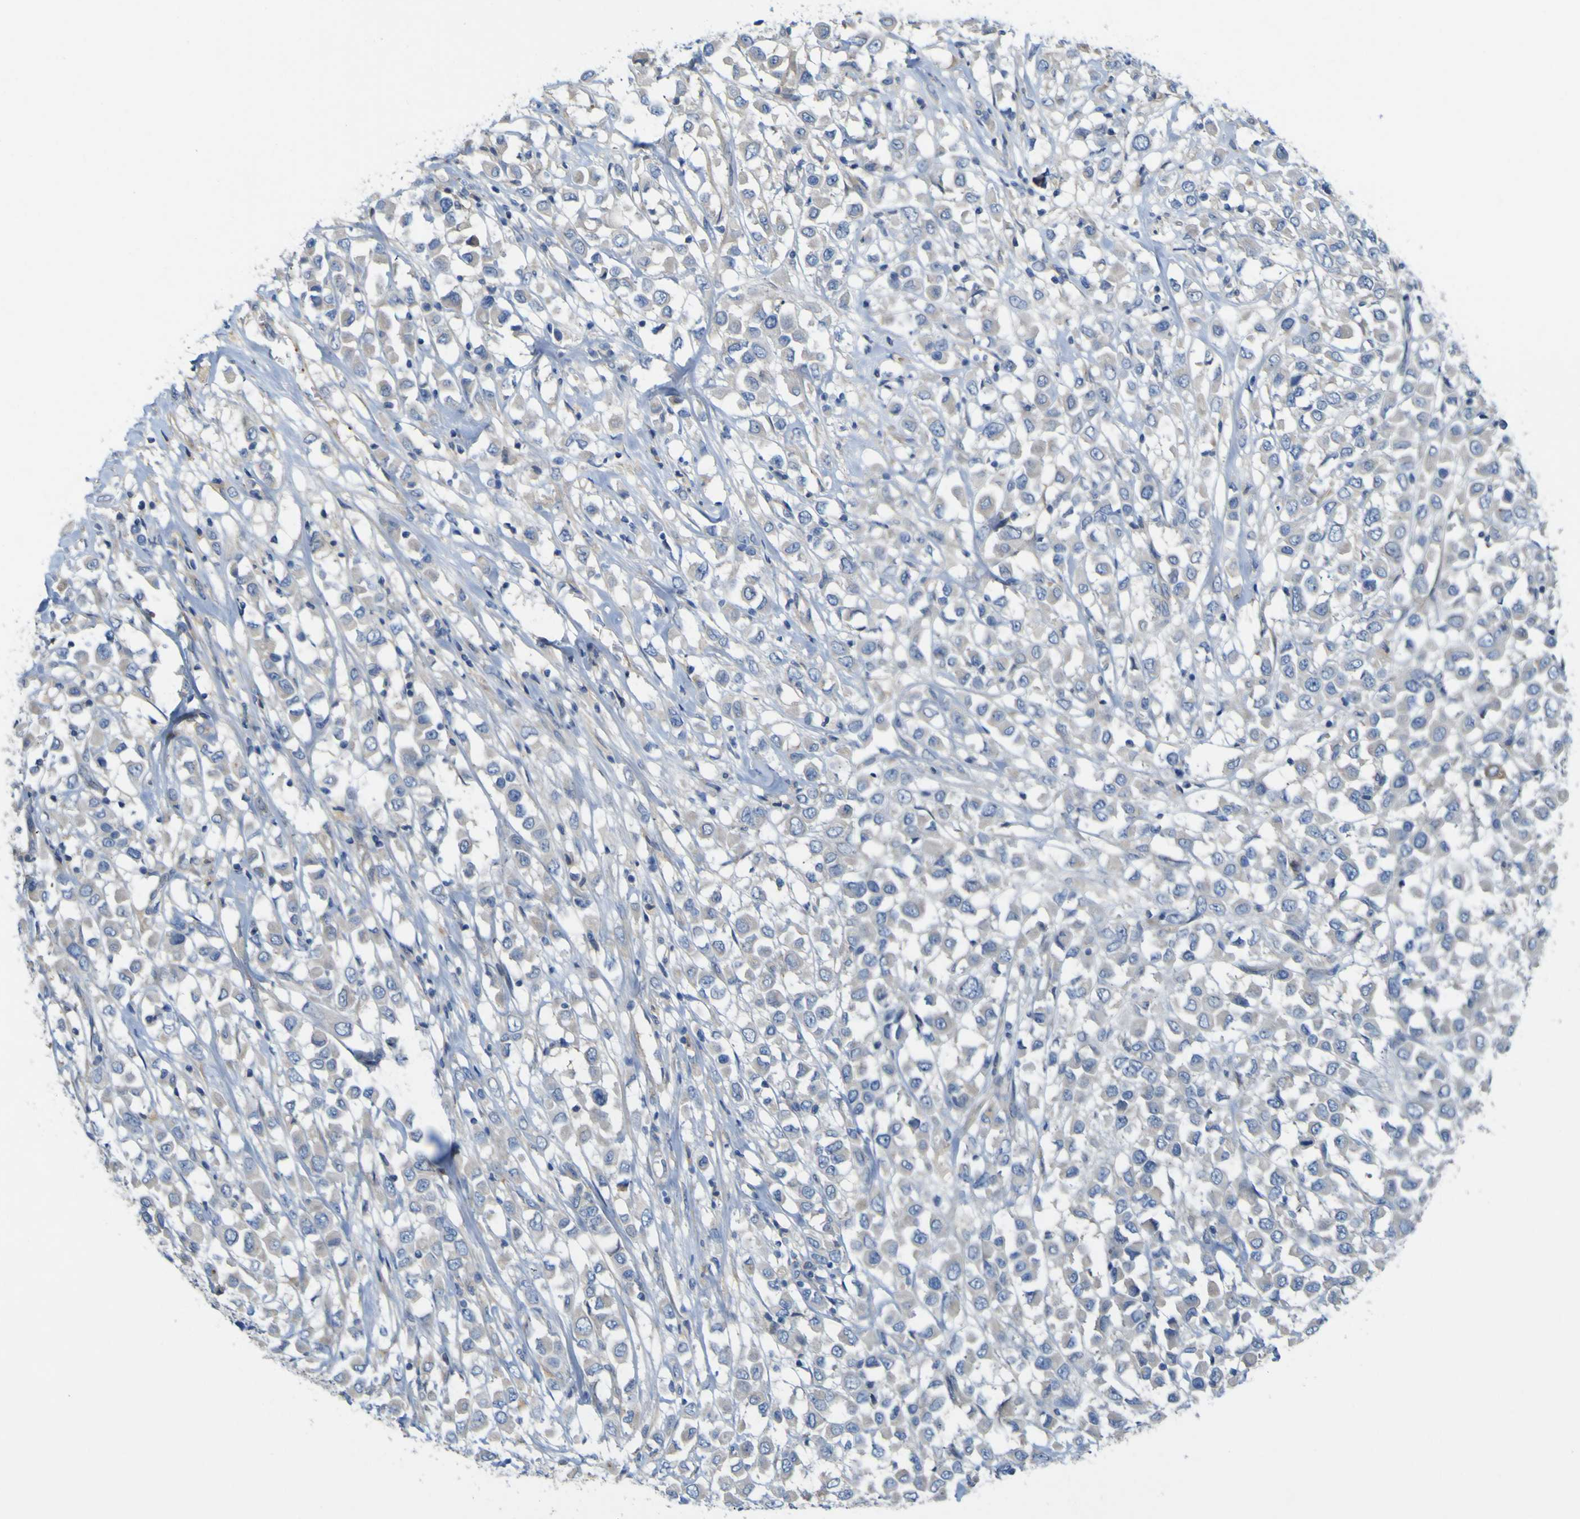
{"staining": {"intensity": "negative", "quantity": "none", "location": "none"}, "tissue": "breast cancer", "cell_type": "Tumor cells", "image_type": "cancer", "snomed": [{"axis": "morphology", "description": "Duct carcinoma"}, {"axis": "topography", "description": "Breast"}], "caption": "This is a micrograph of immunohistochemistry (IHC) staining of breast infiltrating ductal carcinoma, which shows no expression in tumor cells. Nuclei are stained in blue.", "gene": "MYEOV", "patient": {"sex": "female", "age": 61}}